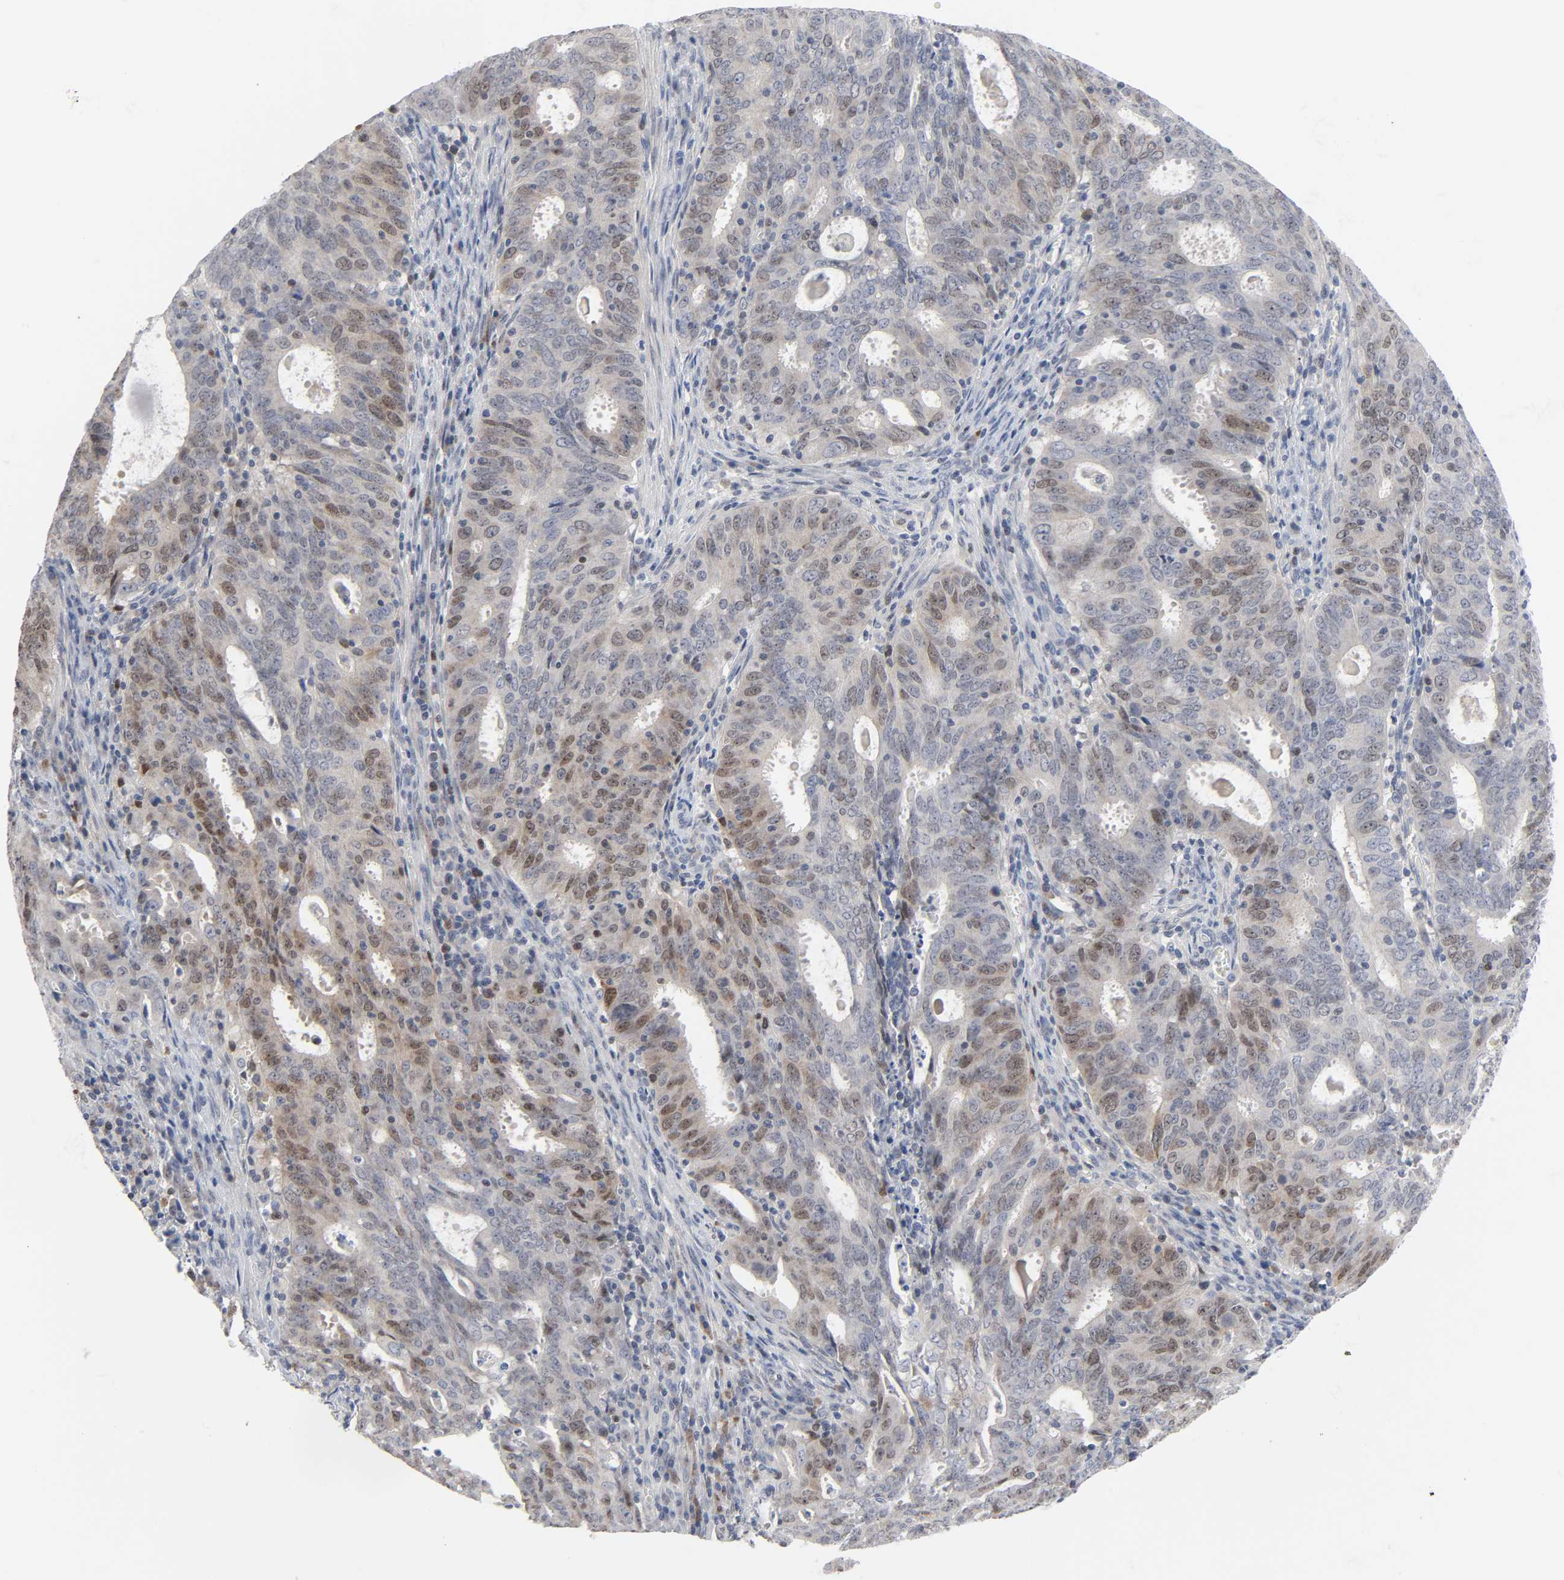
{"staining": {"intensity": "weak", "quantity": "25%-75%", "location": "cytoplasmic/membranous,nuclear"}, "tissue": "cervical cancer", "cell_type": "Tumor cells", "image_type": "cancer", "snomed": [{"axis": "morphology", "description": "Adenocarcinoma, NOS"}, {"axis": "topography", "description": "Cervix"}], "caption": "Brown immunohistochemical staining in human cervical adenocarcinoma reveals weak cytoplasmic/membranous and nuclear staining in approximately 25%-75% of tumor cells. (IHC, brightfield microscopy, high magnification).", "gene": "WEE1", "patient": {"sex": "female", "age": 44}}